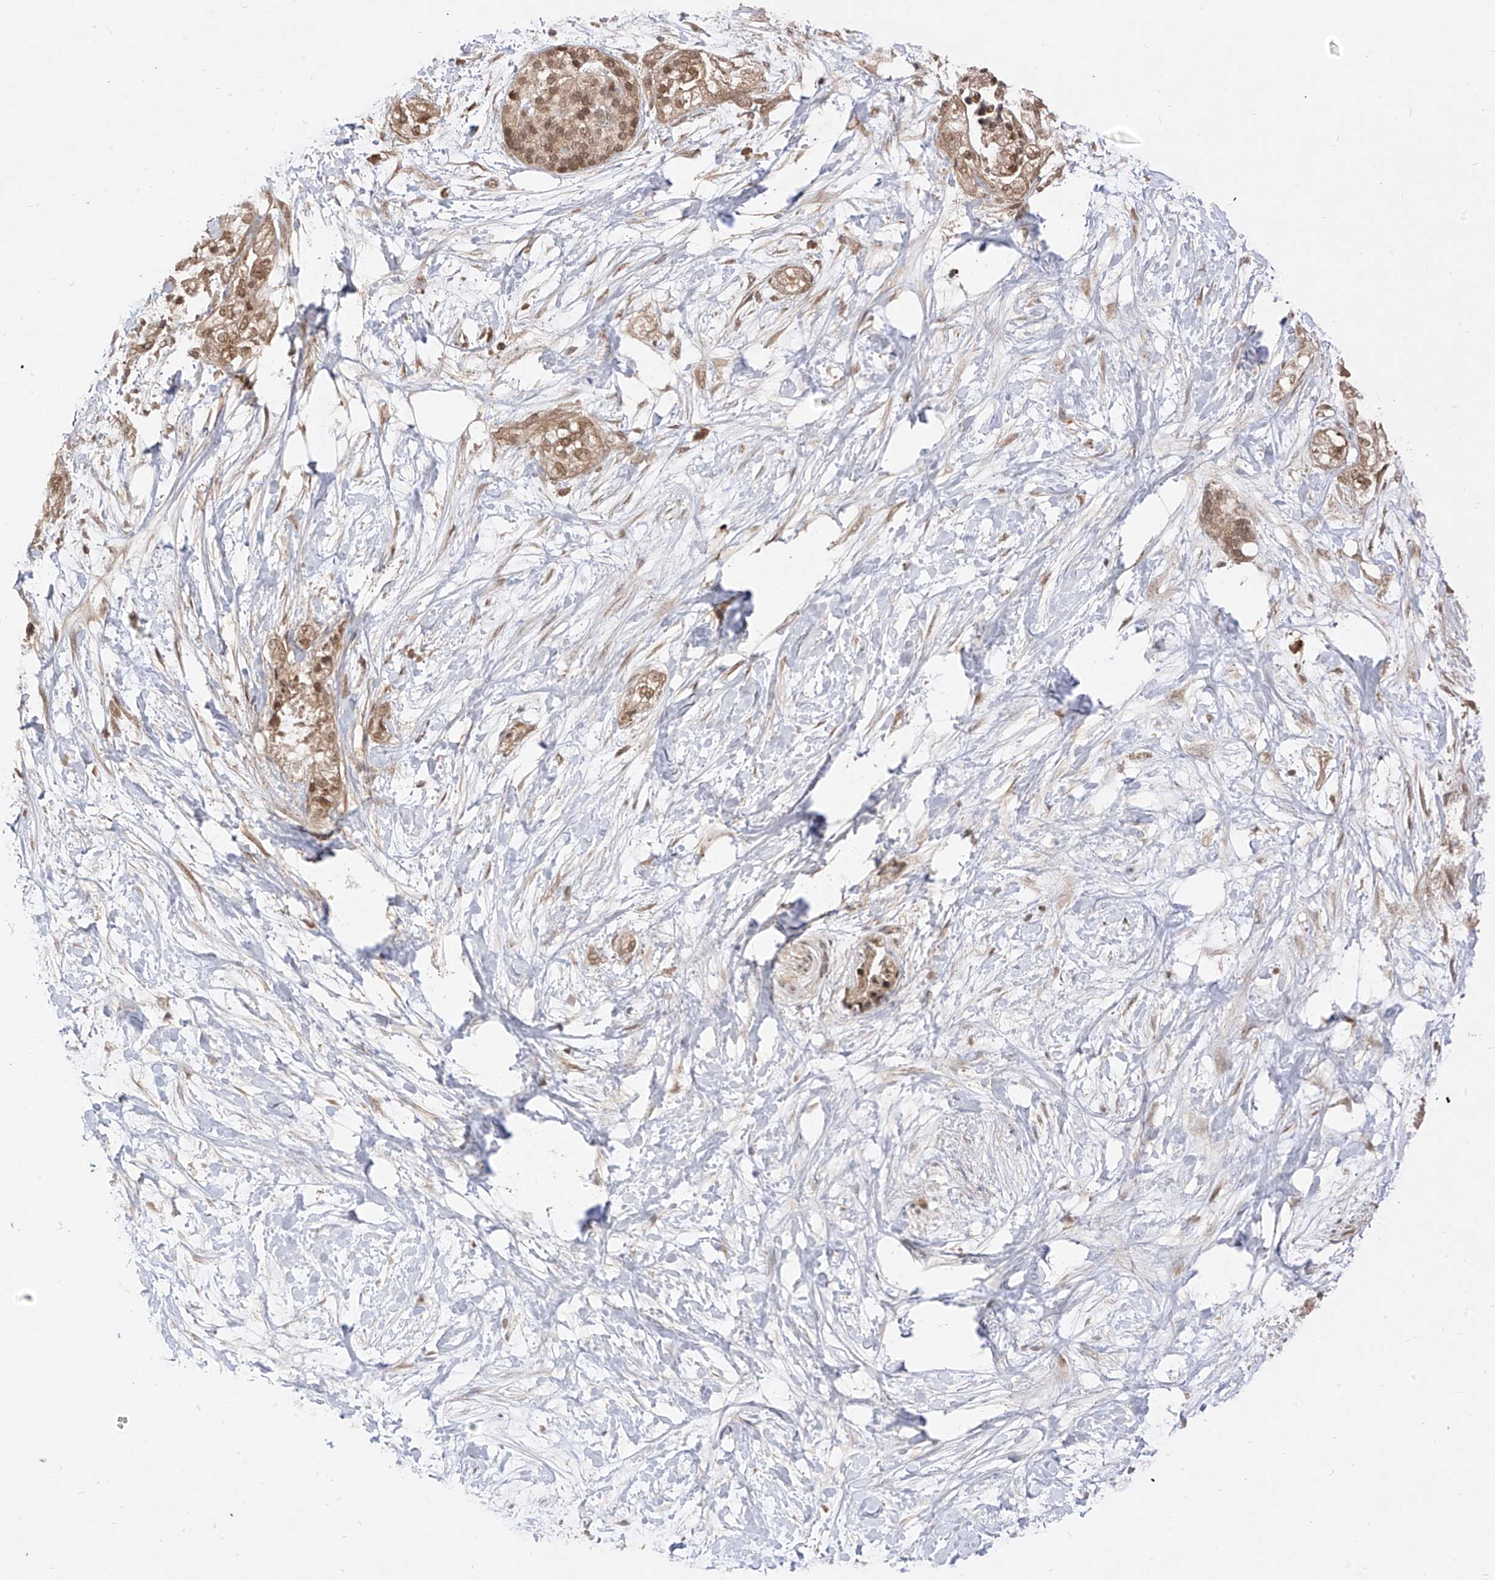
{"staining": {"intensity": "moderate", "quantity": ">75%", "location": "cytoplasmic/membranous,nuclear"}, "tissue": "pancreatic cancer", "cell_type": "Tumor cells", "image_type": "cancer", "snomed": [{"axis": "morphology", "description": "Adenocarcinoma, NOS"}, {"axis": "topography", "description": "Pancreas"}], "caption": "DAB immunohistochemical staining of pancreatic cancer (adenocarcinoma) shows moderate cytoplasmic/membranous and nuclear protein expression in about >75% of tumor cells. Using DAB (3,3'-diaminobenzidine) (brown) and hematoxylin (blue) stains, captured at high magnification using brightfield microscopy.", "gene": "LCOR", "patient": {"sex": "male", "age": 68}}